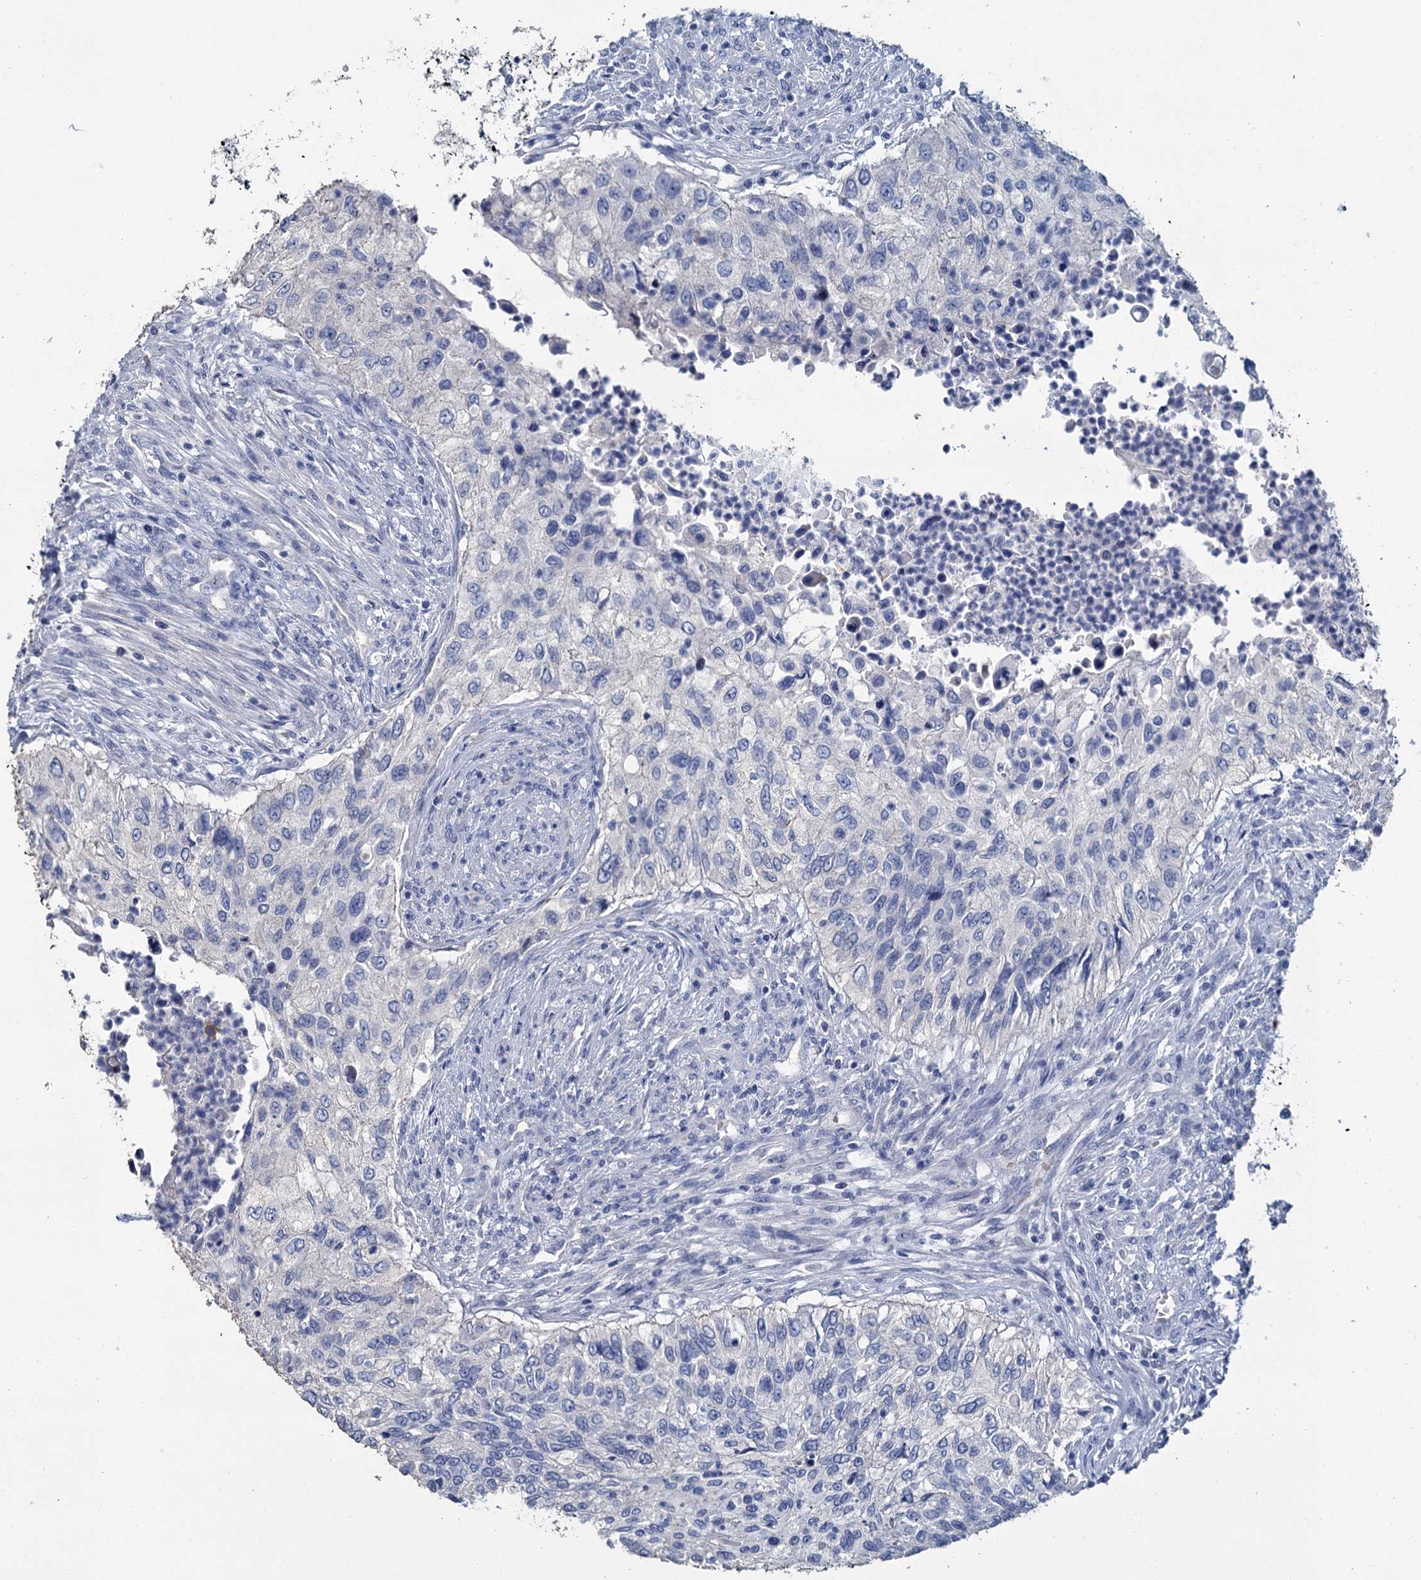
{"staining": {"intensity": "negative", "quantity": "none", "location": "none"}, "tissue": "urothelial cancer", "cell_type": "Tumor cells", "image_type": "cancer", "snomed": [{"axis": "morphology", "description": "Urothelial carcinoma, High grade"}, {"axis": "topography", "description": "Urinary bladder"}], "caption": "Immunohistochemistry (IHC) micrograph of human high-grade urothelial carcinoma stained for a protein (brown), which displays no positivity in tumor cells.", "gene": "SNCB", "patient": {"sex": "female", "age": 60}}